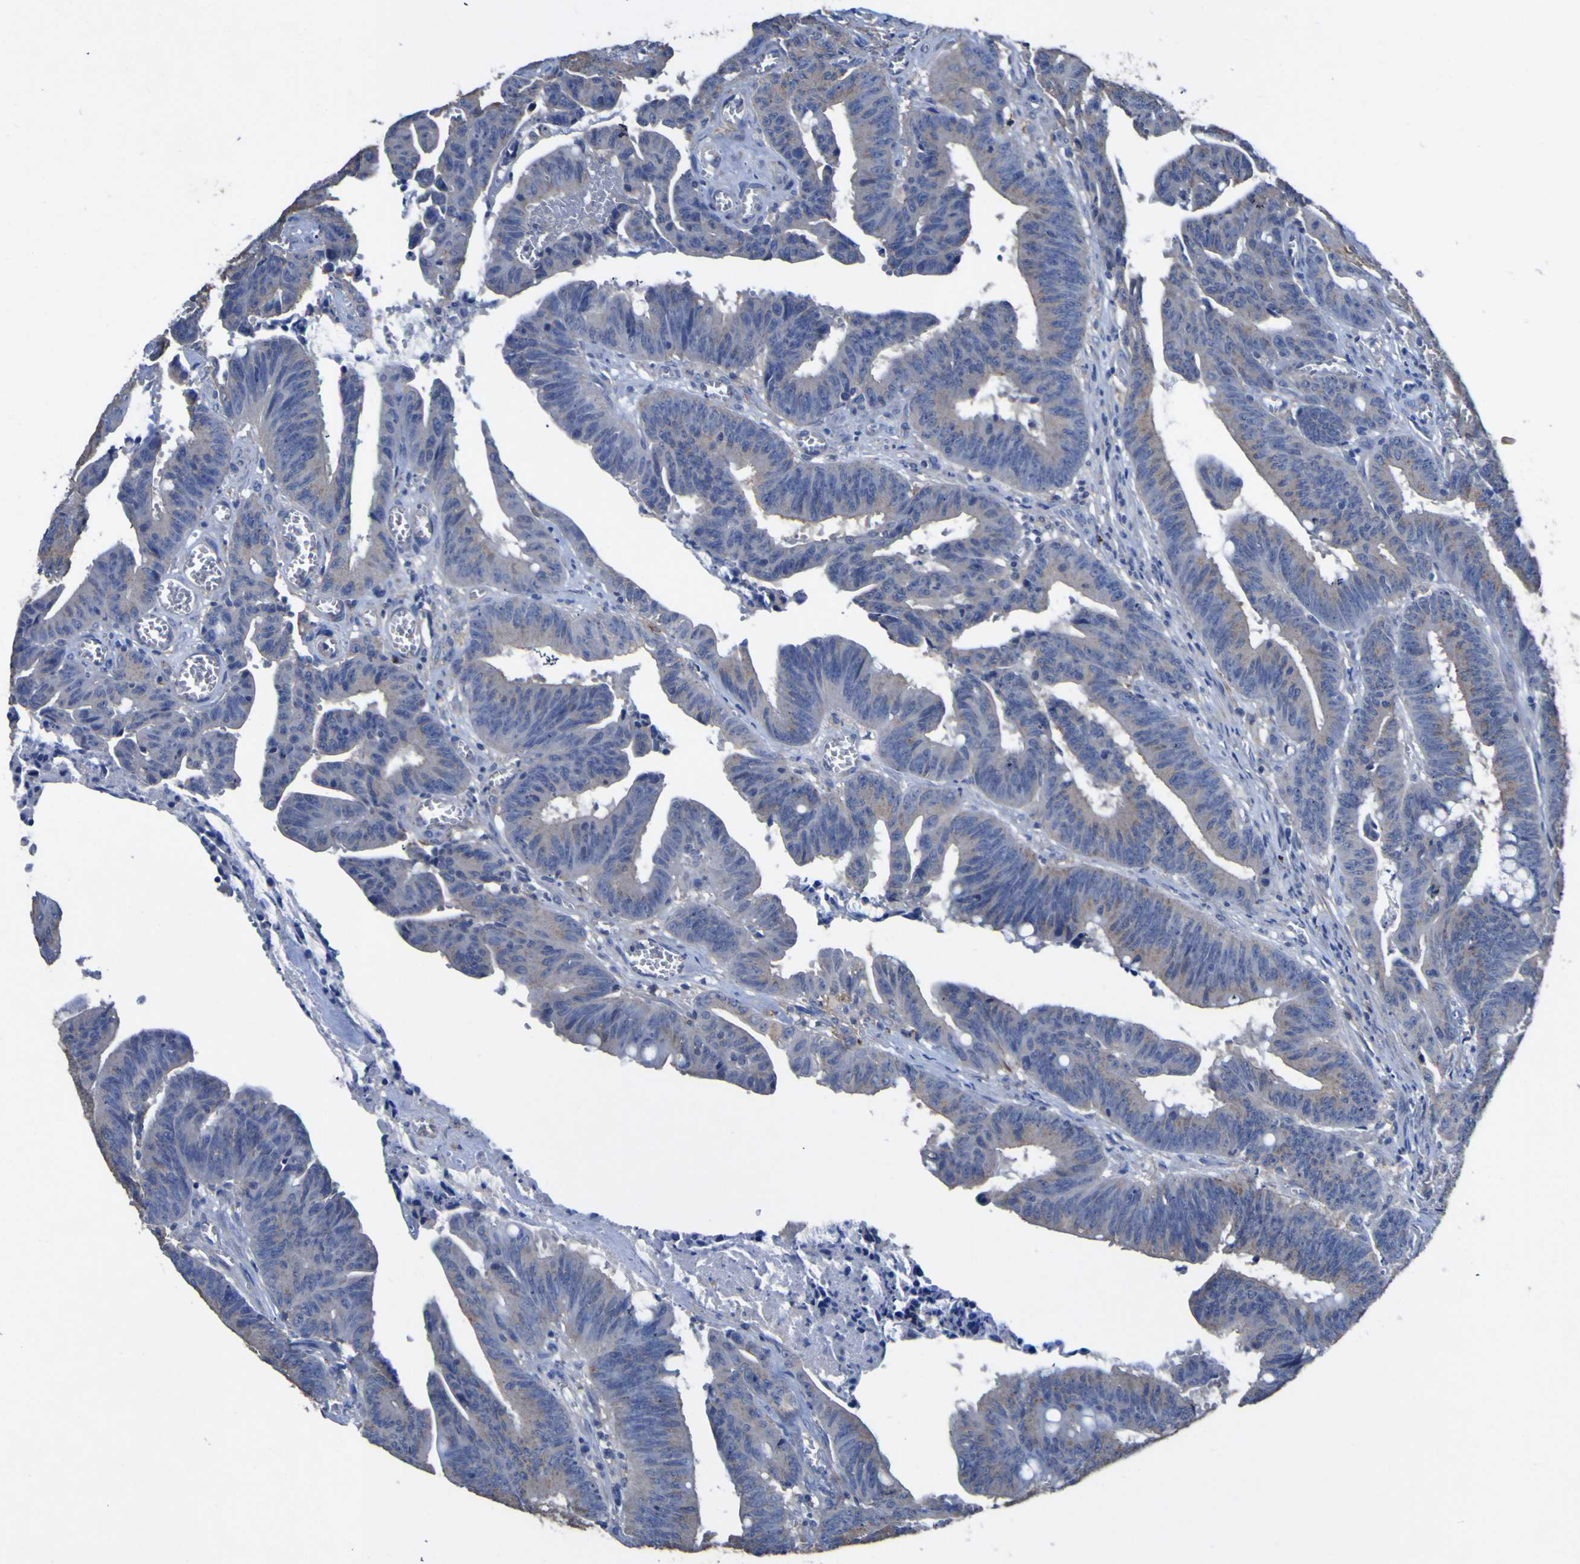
{"staining": {"intensity": "weak", "quantity": "25%-75%", "location": "cytoplasmic/membranous"}, "tissue": "colorectal cancer", "cell_type": "Tumor cells", "image_type": "cancer", "snomed": [{"axis": "morphology", "description": "Adenocarcinoma, NOS"}, {"axis": "topography", "description": "Colon"}], "caption": "The micrograph displays staining of colorectal adenocarcinoma, revealing weak cytoplasmic/membranous protein positivity (brown color) within tumor cells. The staining was performed using DAB to visualize the protein expression in brown, while the nuclei were stained in blue with hematoxylin (Magnification: 20x).", "gene": "AGO4", "patient": {"sex": "male", "age": 45}}